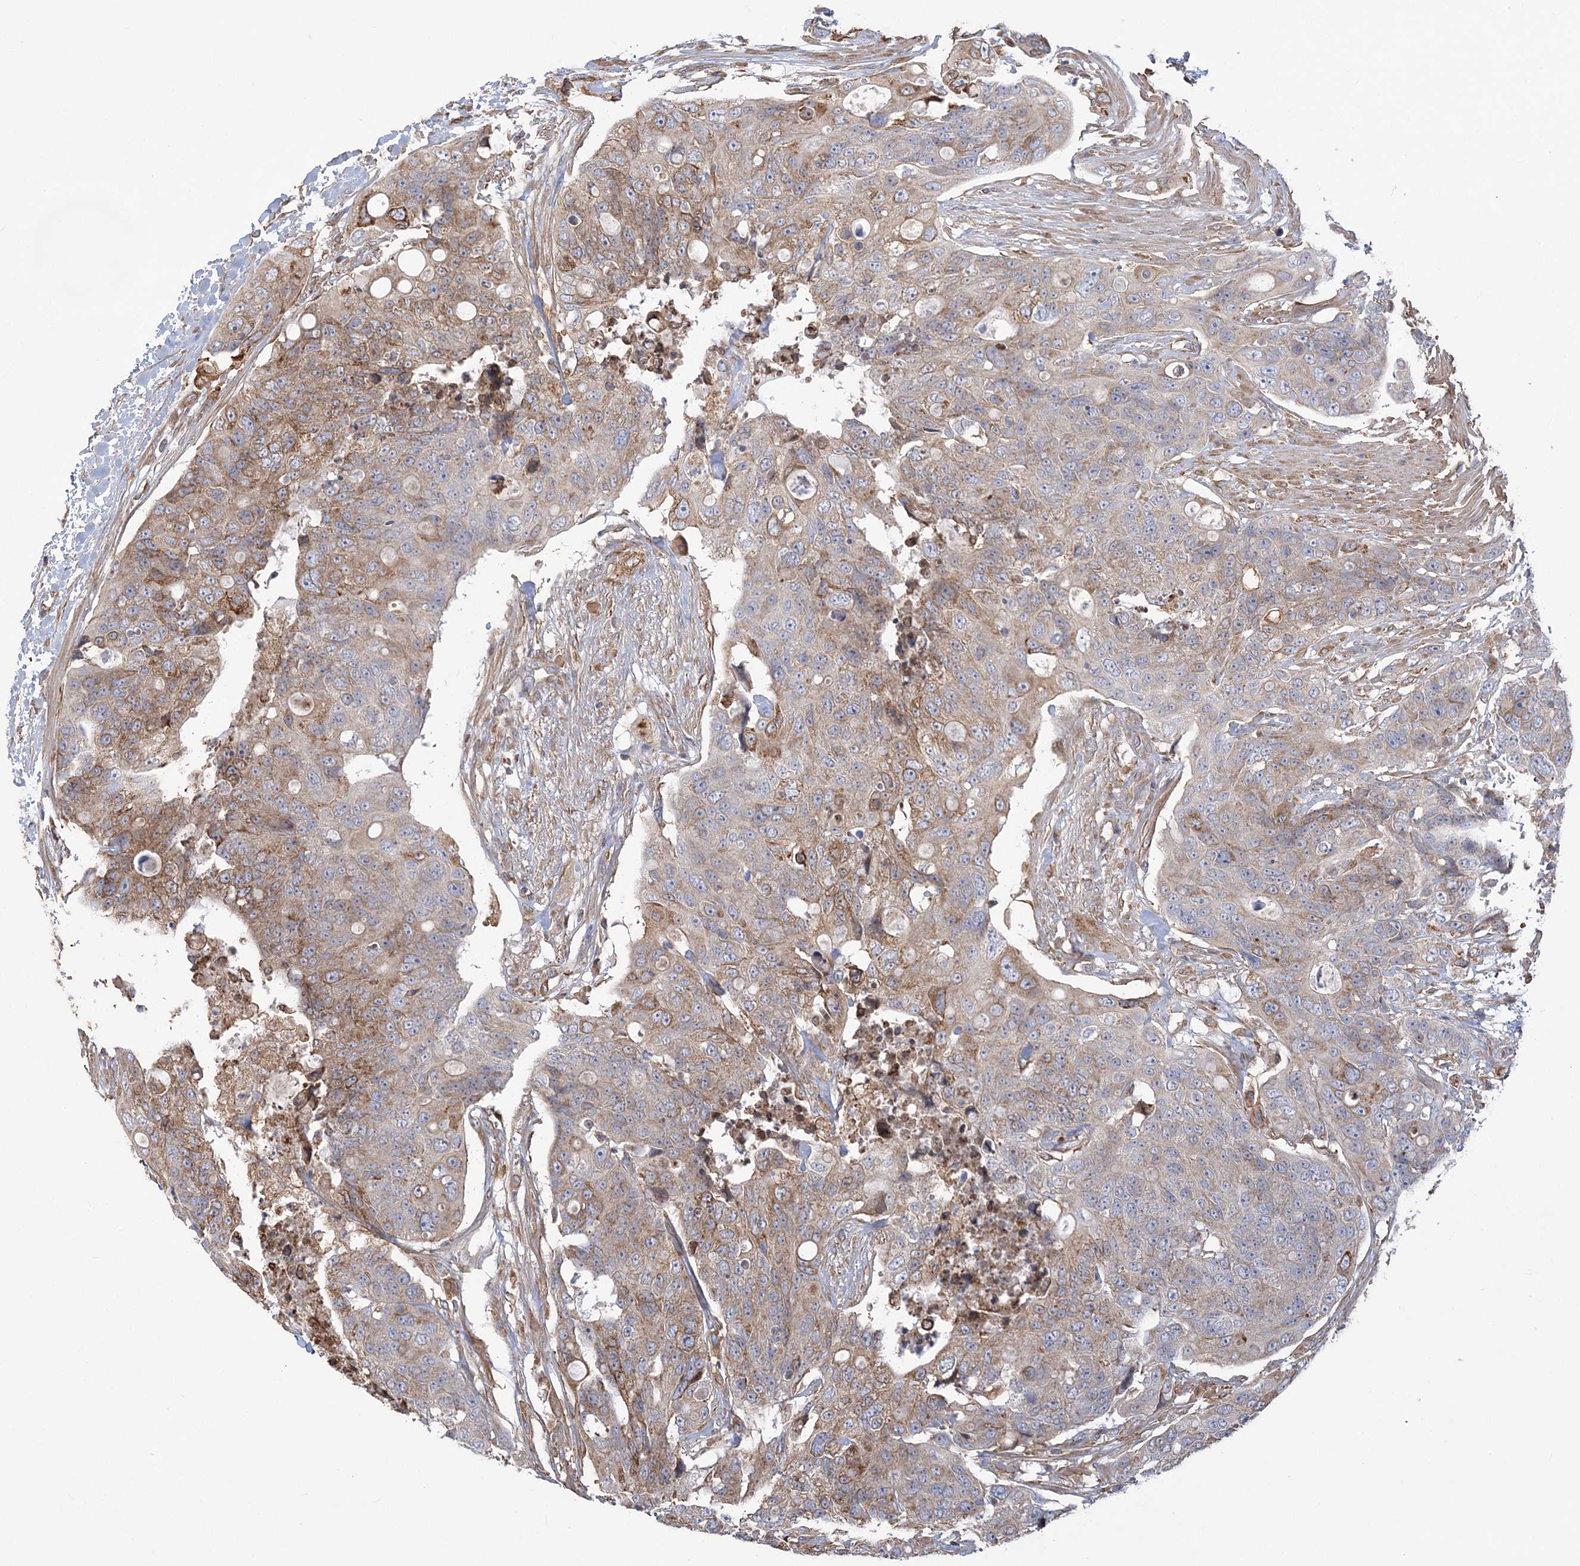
{"staining": {"intensity": "moderate", "quantity": ">75%", "location": "cytoplasmic/membranous"}, "tissue": "colorectal cancer", "cell_type": "Tumor cells", "image_type": "cancer", "snomed": [{"axis": "morphology", "description": "Adenocarcinoma, NOS"}, {"axis": "topography", "description": "Colon"}], "caption": "High-magnification brightfield microscopy of colorectal cancer (adenocarcinoma) stained with DAB (3,3'-diaminobenzidine) (brown) and counterstained with hematoxylin (blue). tumor cells exhibit moderate cytoplasmic/membranous staining is present in about>75% of cells.", "gene": "ZNF821", "patient": {"sex": "female", "age": 57}}